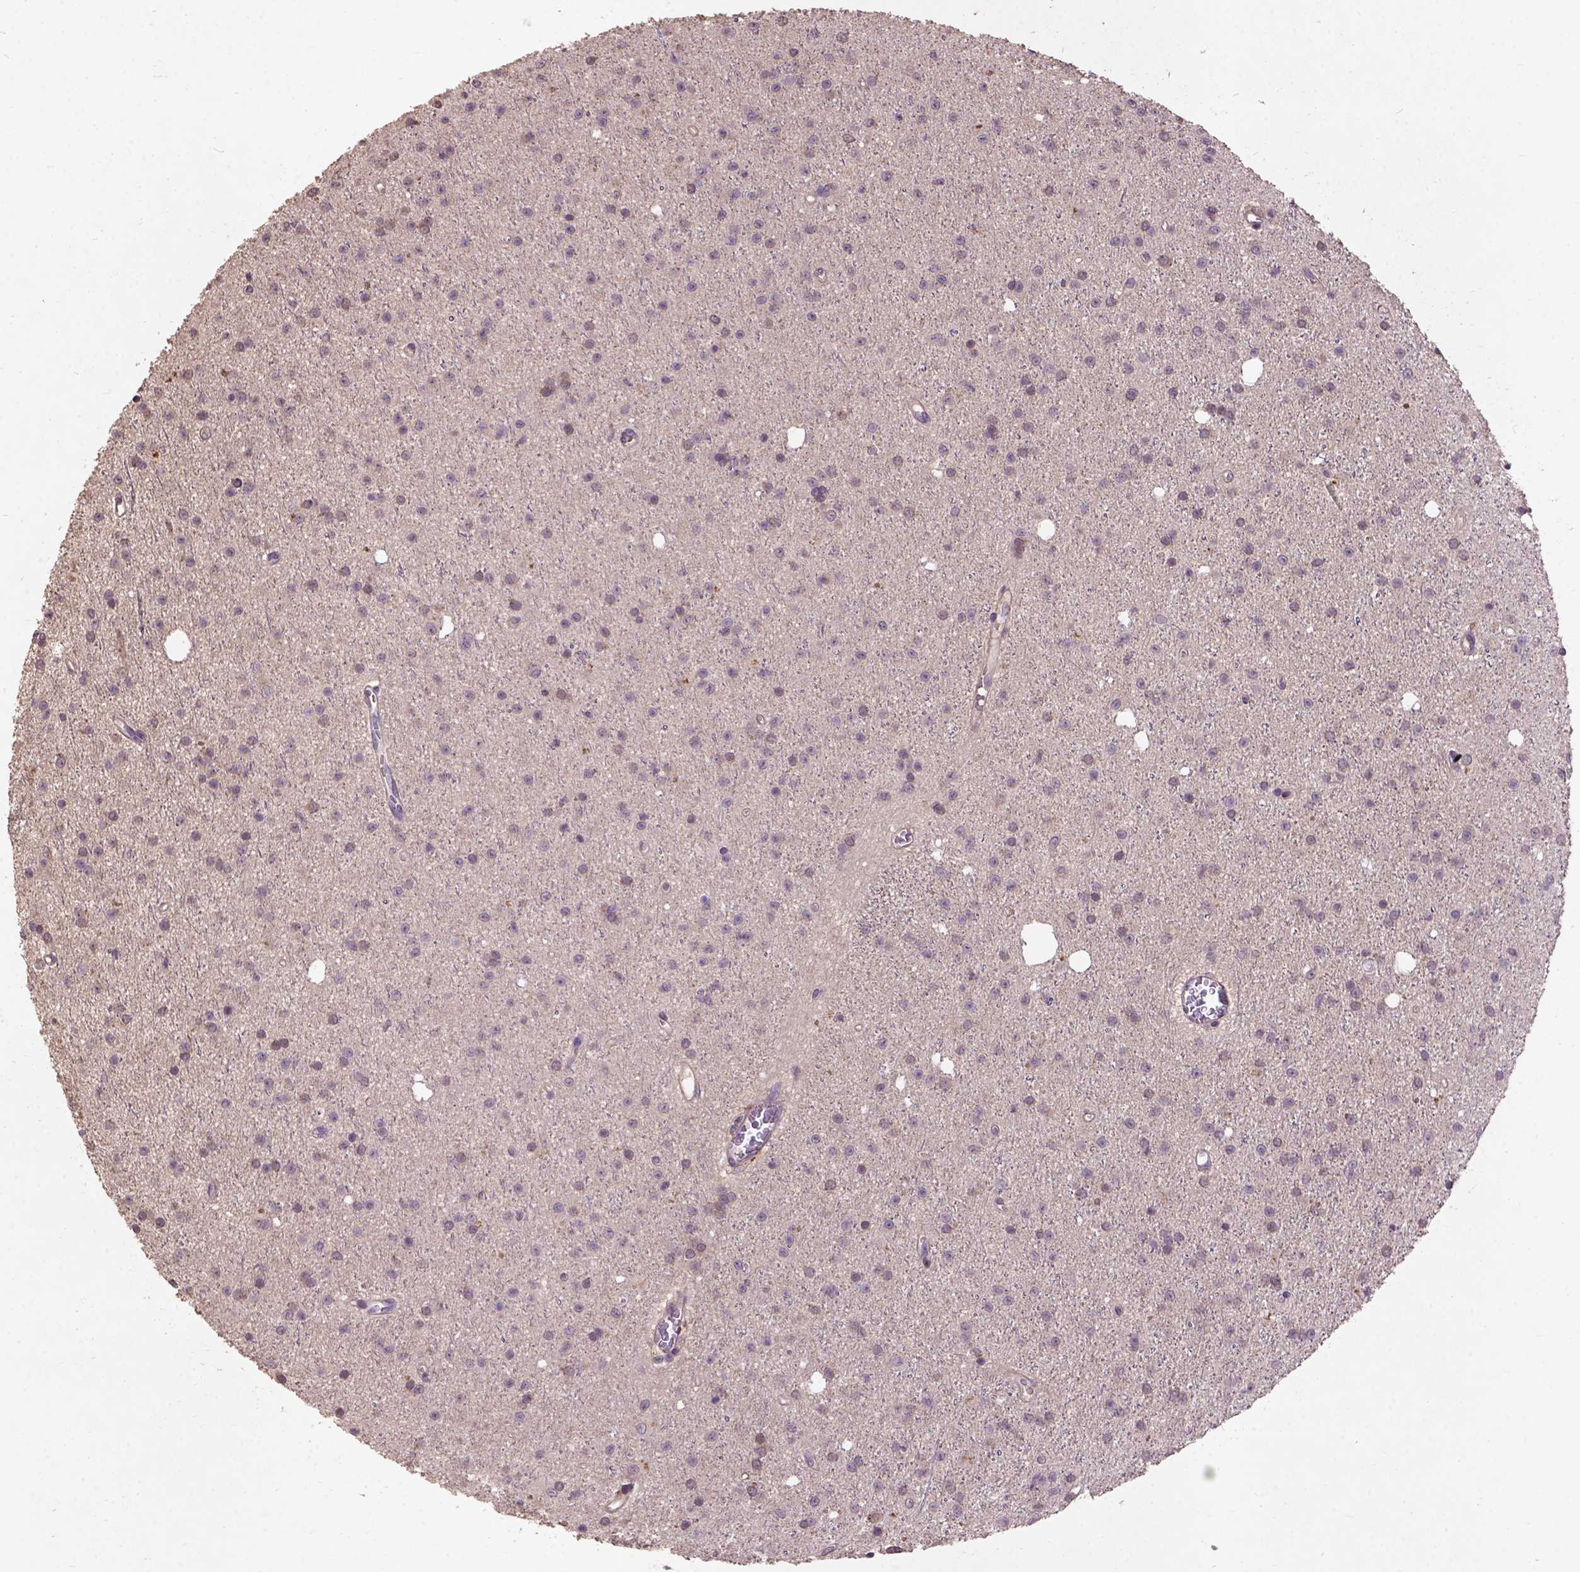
{"staining": {"intensity": "moderate", "quantity": "<25%", "location": "cytoplasmic/membranous"}, "tissue": "glioma", "cell_type": "Tumor cells", "image_type": "cancer", "snomed": [{"axis": "morphology", "description": "Glioma, malignant, Low grade"}, {"axis": "topography", "description": "Brain"}], "caption": "DAB immunohistochemical staining of malignant glioma (low-grade) reveals moderate cytoplasmic/membranous protein staining in approximately <25% of tumor cells.", "gene": "KBTBD8", "patient": {"sex": "male", "age": 27}}